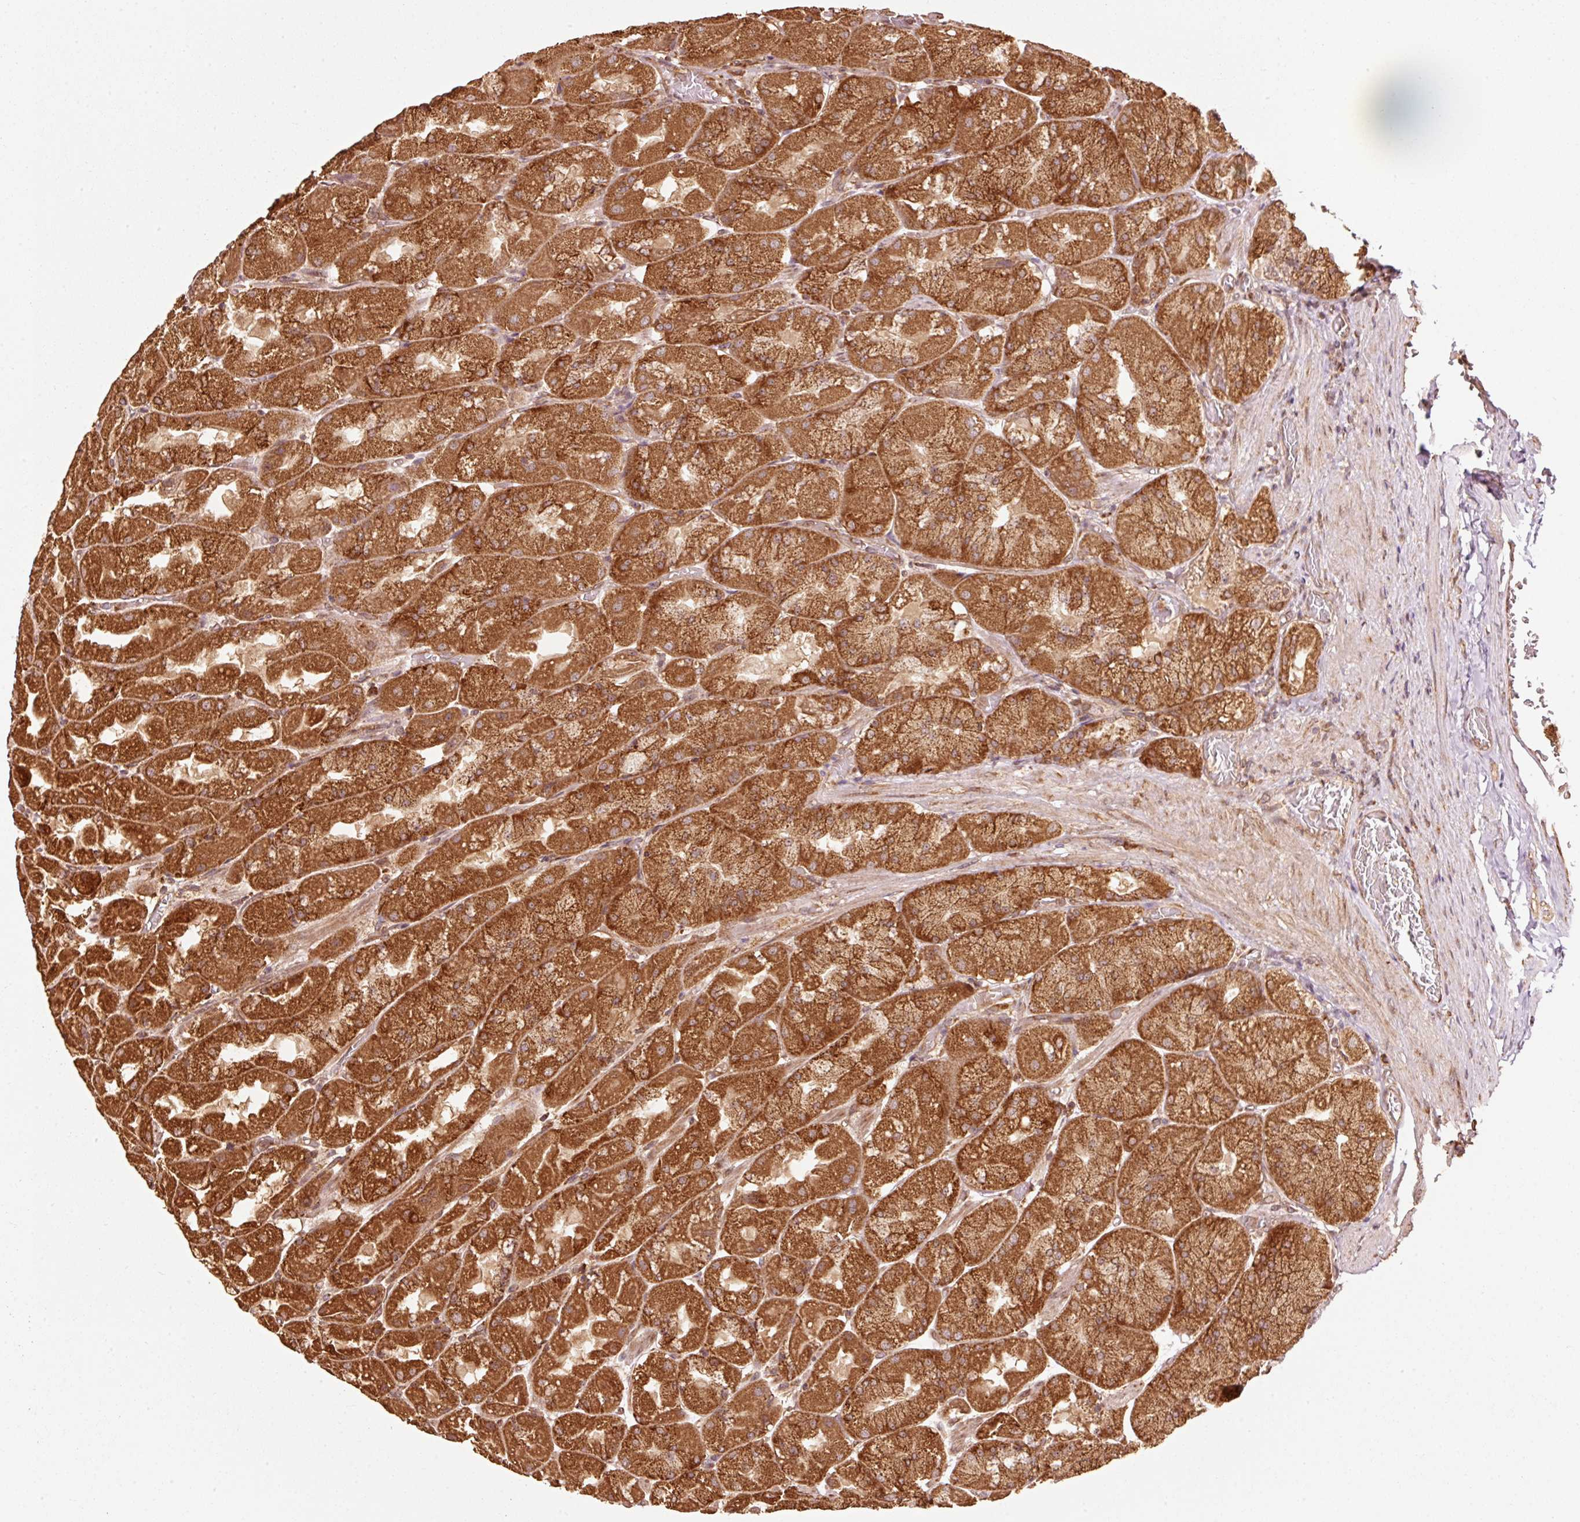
{"staining": {"intensity": "strong", "quantity": ">75%", "location": "cytoplasmic/membranous"}, "tissue": "stomach", "cell_type": "Glandular cells", "image_type": "normal", "snomed": [{"axis": "morphology", "description": "Normal tissue, NOS"}, {"axis": "topography", "description": "Stomach"}], "caption": "An immunohistochemistry image of normal tissue is shown. Protein staining in brown highlights strong cytoplasmic/membranous positivity in stomach within glandular cells.", "gene": "MRPL16", "patient": {"sex": "female", "age": 61}}